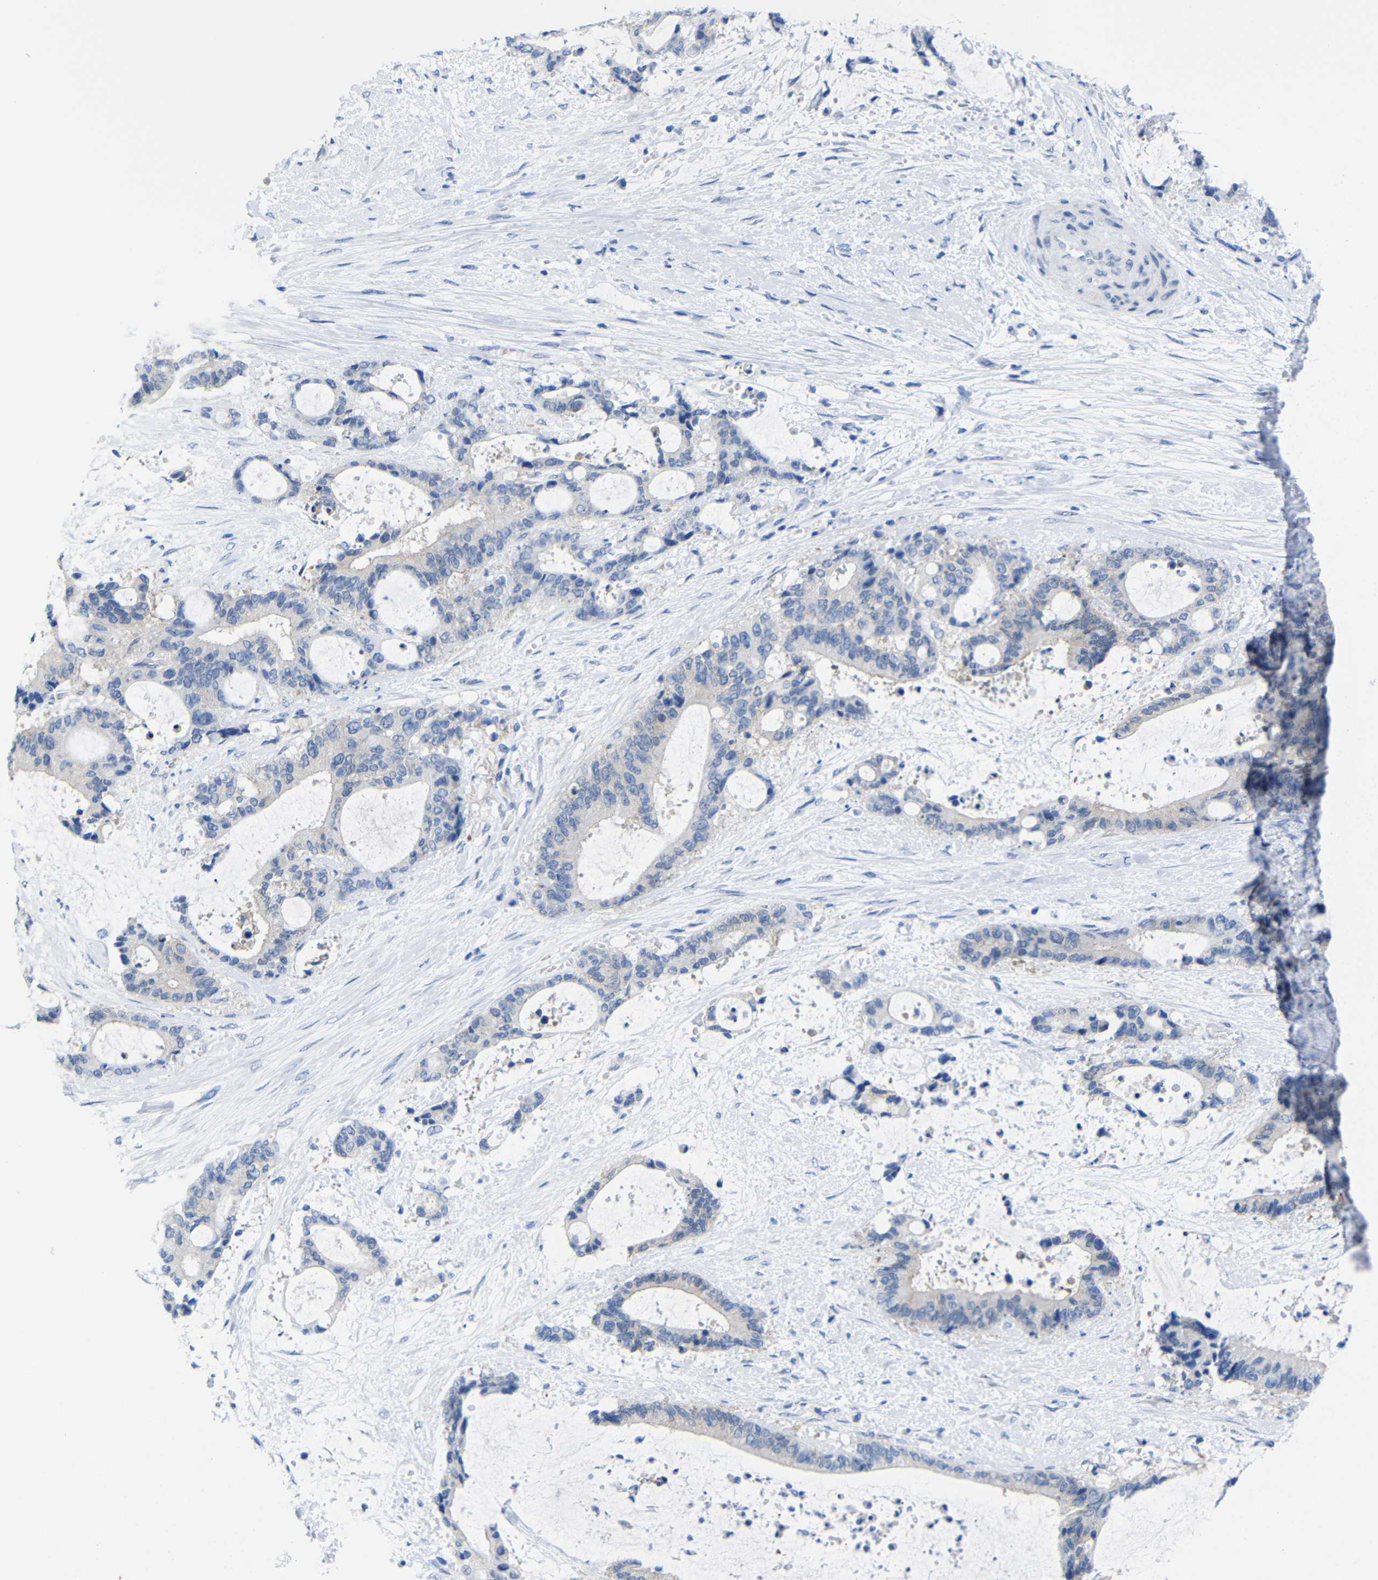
{"staining": {"intensity": "negative", "quantity": "none", "location": "none"}, "tissue": "liver cancer", "cell_type": "Tumor cells", "image_type": "cancer", "snomed": [{"axis": "morphology", "description": "Normal tissue, NOS"}, {"axis": "morphology", "description": "Cholangiocarcinoma"}, {"axis": "topography", "description": "Liver"}, {"axis": "topography", "description": "Peripheral nerve tissue"}], "caption": "The image exhibits no significant expression in tumor cells of liver cancer (cholangiocarcinoma).", "gene": "PEBP1", "patient": {"sex": "female", "age": 73}}